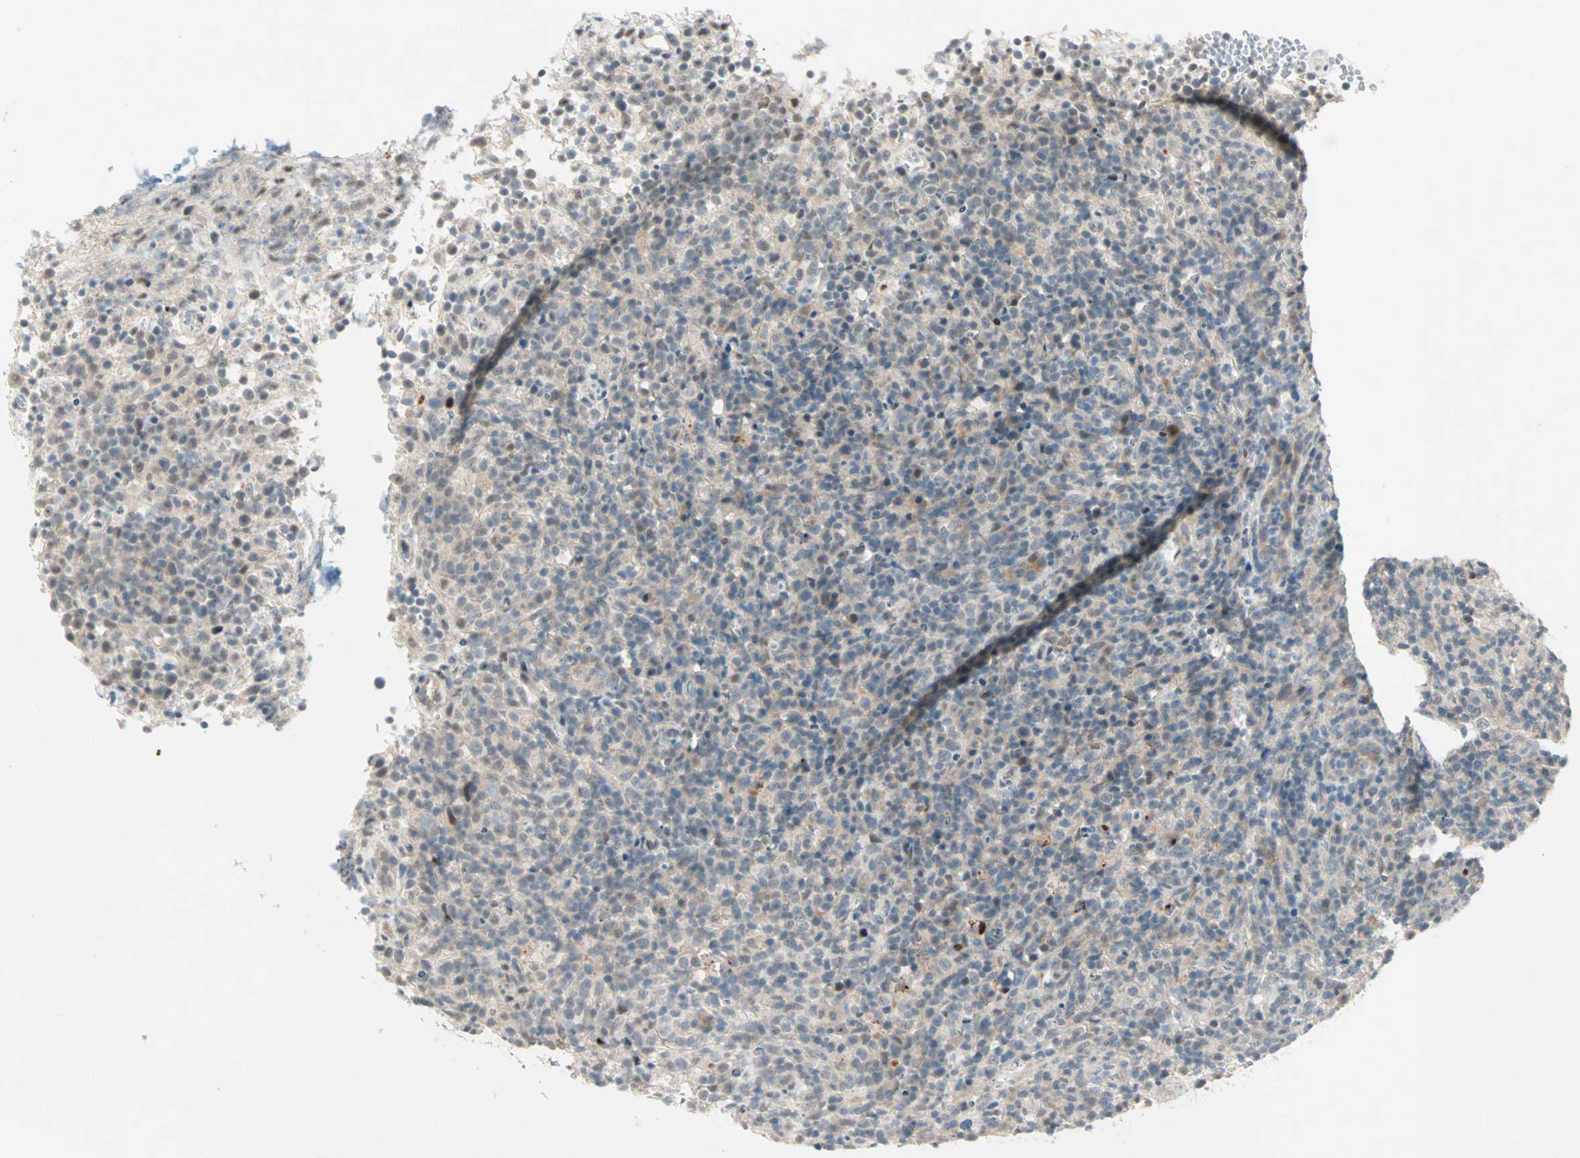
{"staining": {"intensity": "negative", "quantity": "none", "location": "none"}, "tissue": "lymphoma", "cell_type": "Tumor cells", "image_type": "cancer", "snomed": [{"axis": "morphology", "description": "Malignant lymphoma, non-Hodgkin's type, High grade"}, {"axis": "topography", "description": "Lymph node"}], "caption": "This is an immunohistochemistry (IHC) micrograph of human lymphoma. There is no positivity in tumor cells.", "gene": "RTL6", "patient": {"sex": "female", "age": 76}}